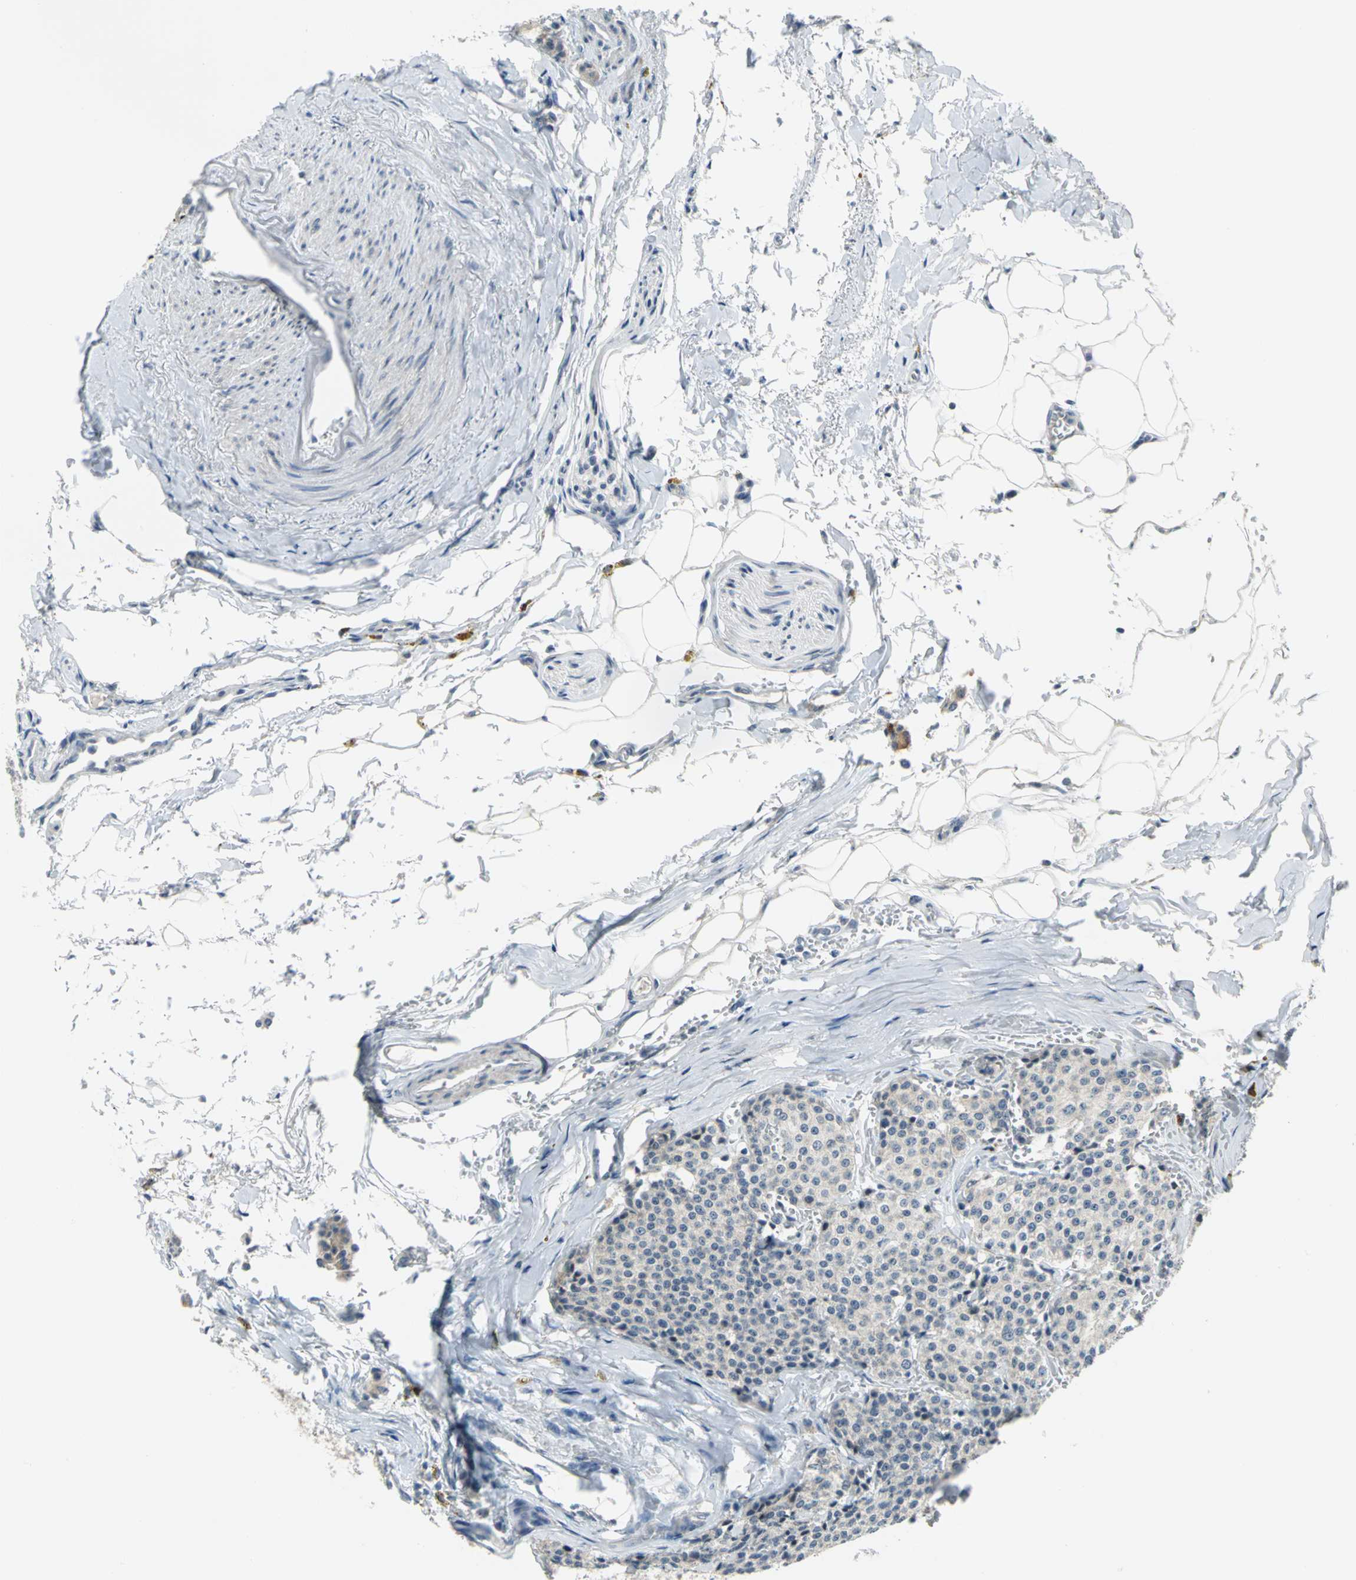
{"staining": {"intensity": "weak", "quantity": "25%-75%", "location": "nuclear"}, "tissue": "carcinoid", "cell_type": "Tumor cells", "image_type": "cancer", "snomed": [{"axis": "morphology", "description": "Carcinoid, malignant, NOS"}, {"axis": "topography", "description": "Colon"}], "caption": "This image shows malignant carcinoid stained with immunohistochemistry (IHC) to label a protein in brown. The nuclear of tumor cells show weak positivity for the protein. Nuclei are counter-stained blue.", "gene": "MYBBP1A", "patient": {"sex": "female", "age": 61}}